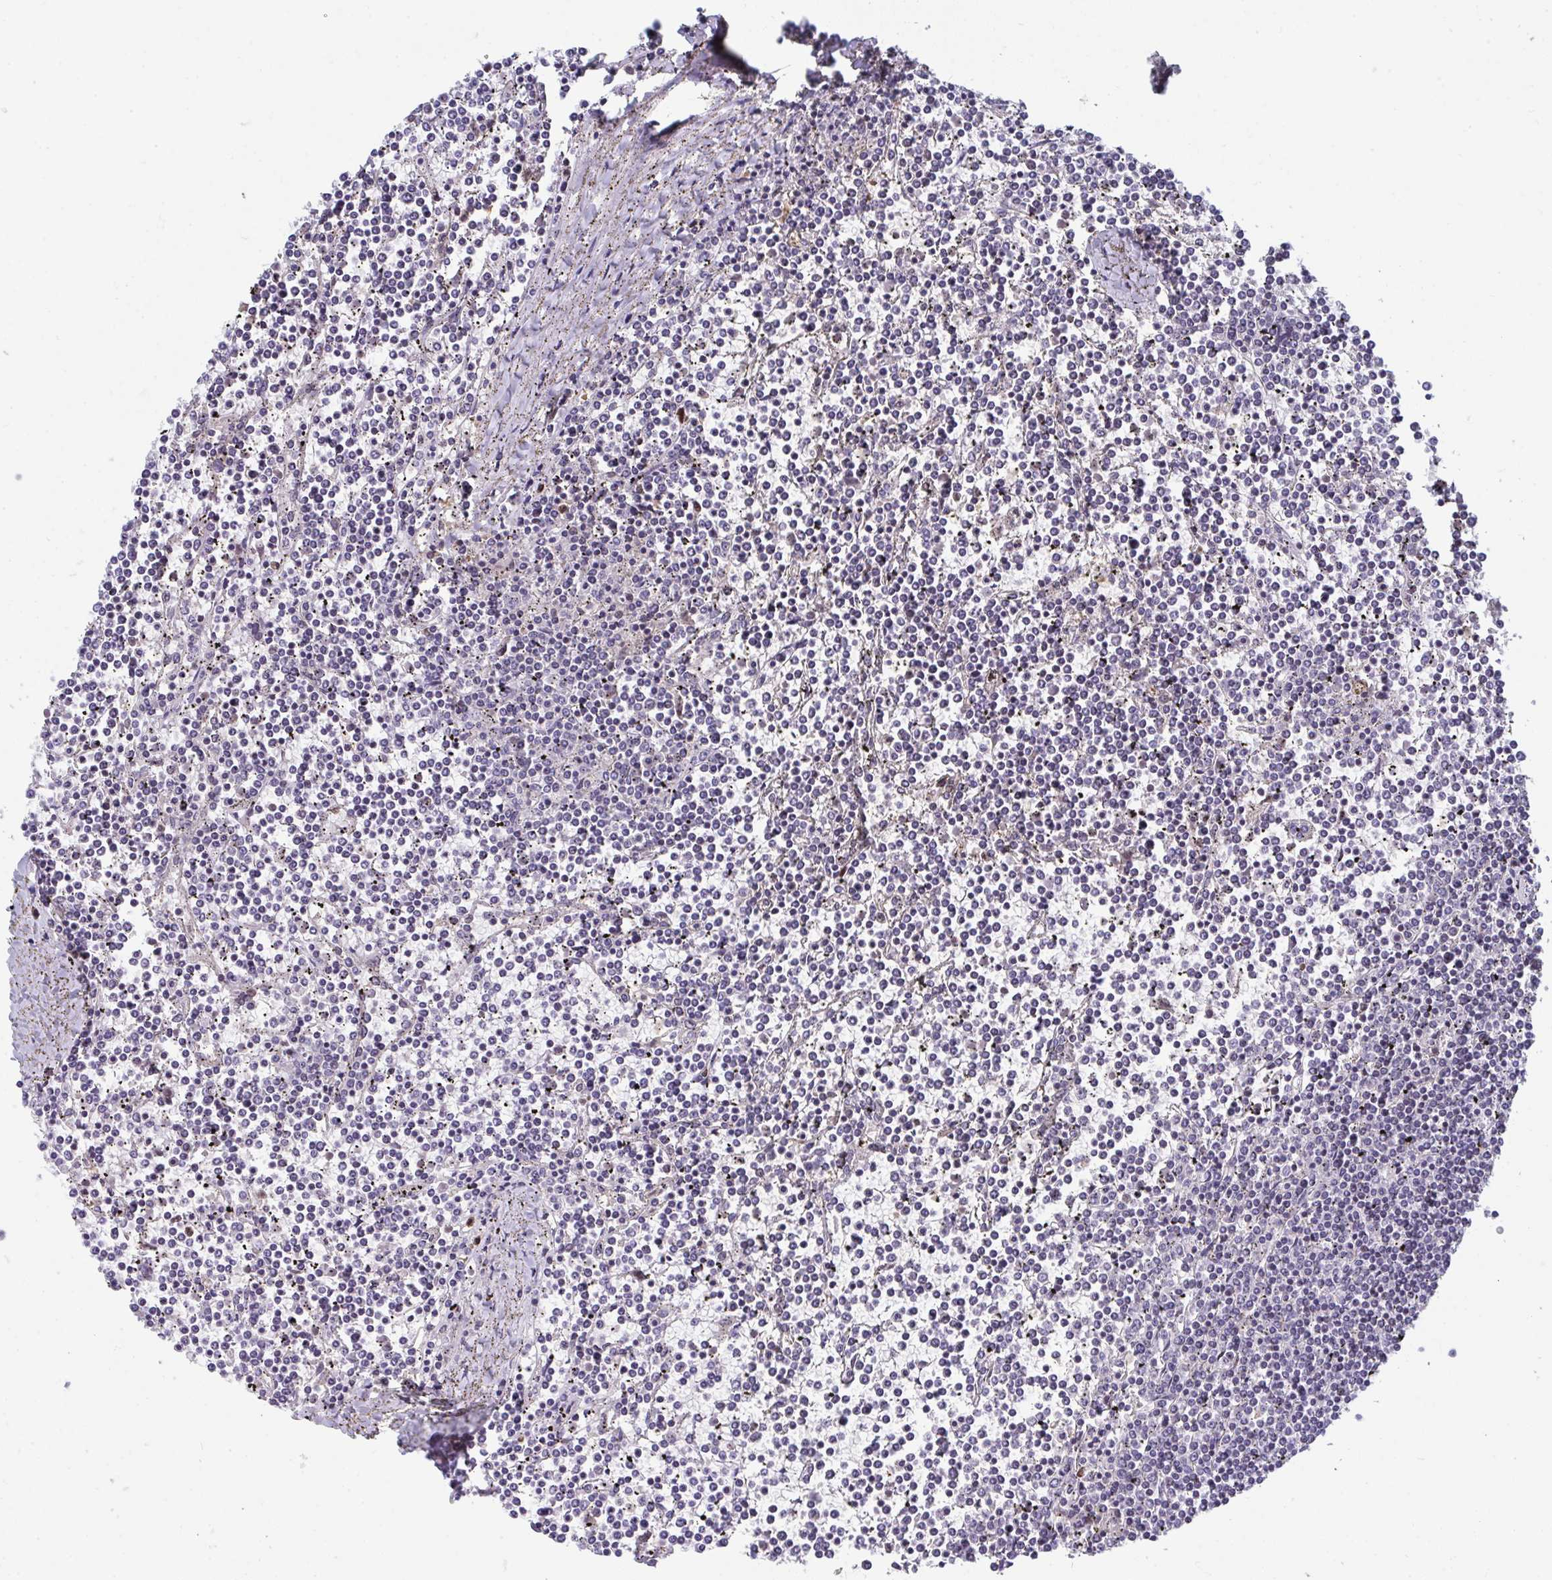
{"staining": {"intensity": "negative", "quantity": "none", "location": "none"}, "tissue": "lymphoma", "cell_type": "Tumor cells", "image_type": "cancer", "snomed": [{"axis": "morphology", "description": "Malignant lymphoma, non-Hodgkin's type, Low grade"}, {"axis": "topography", "description": "Spleen"}], "caption": "Micrograph shows no significant protein positivity in tumor cells of malignant lymphoma, non-Hodgkin's type (low-grade). (Immunohistochemistry (ihc), brightfield microscopy, high magnification).", "gene": "JDP2", "patient": {"sex": "female", "age": 19}}